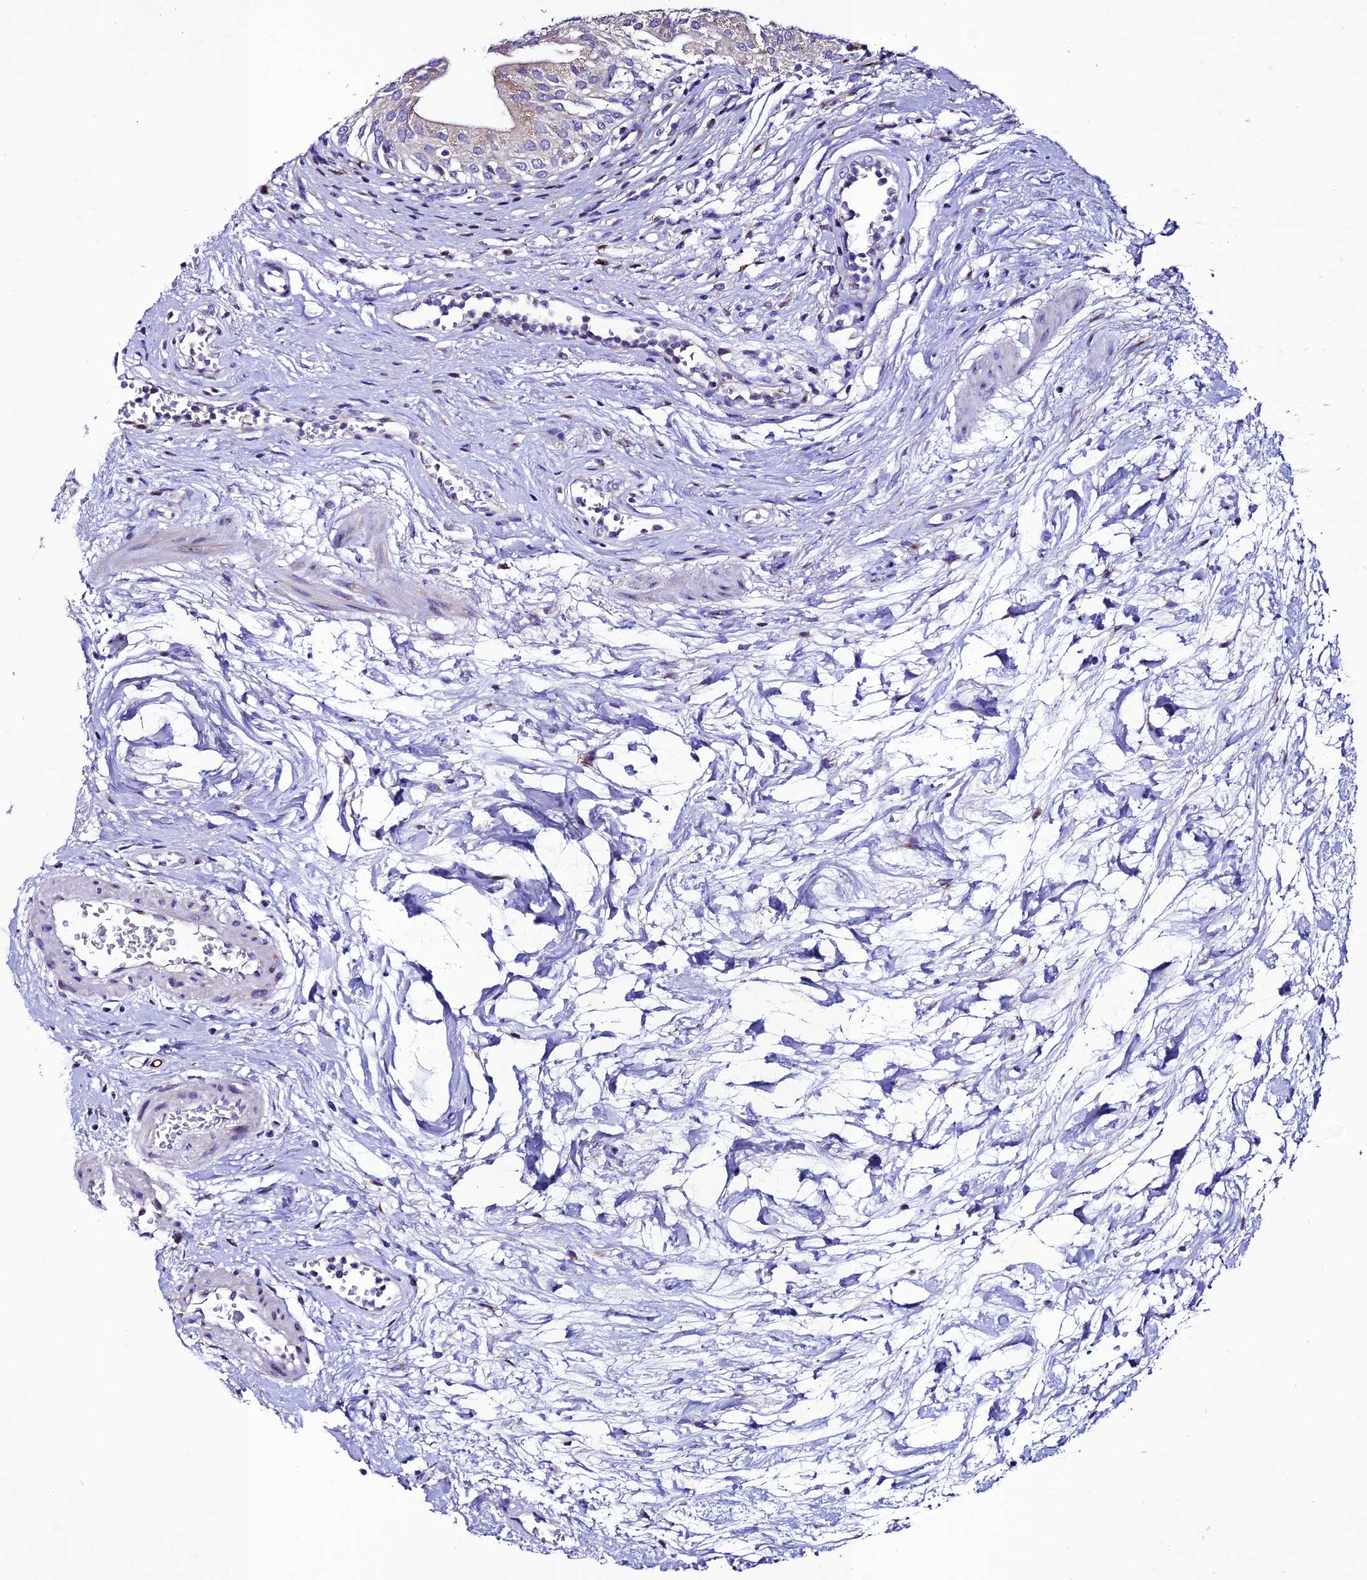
{"staining": {"intensity": "weak", "quantity": "<25%", "location": "cytoplasmic/membranous"}, "tissue": "urinary bladder", "cell_type": "Urothelial cells", "image_type": "normal", "snomed": [{"axis": "morphology", "description": "Normal tissue, NOS"}, {"axis": "morphology", "description": "Inflammation, NOS"}, {"axis": "topography", "description": "Urinary bladder"}], "caption": "Immunohistochemistry (IHC) image of normal urinary bladder stained for a protein (brown), which exhibits no staining in urothelial cells.", "gene": "OR51Q1", "patient": {"sex": "male", "age": 63}}